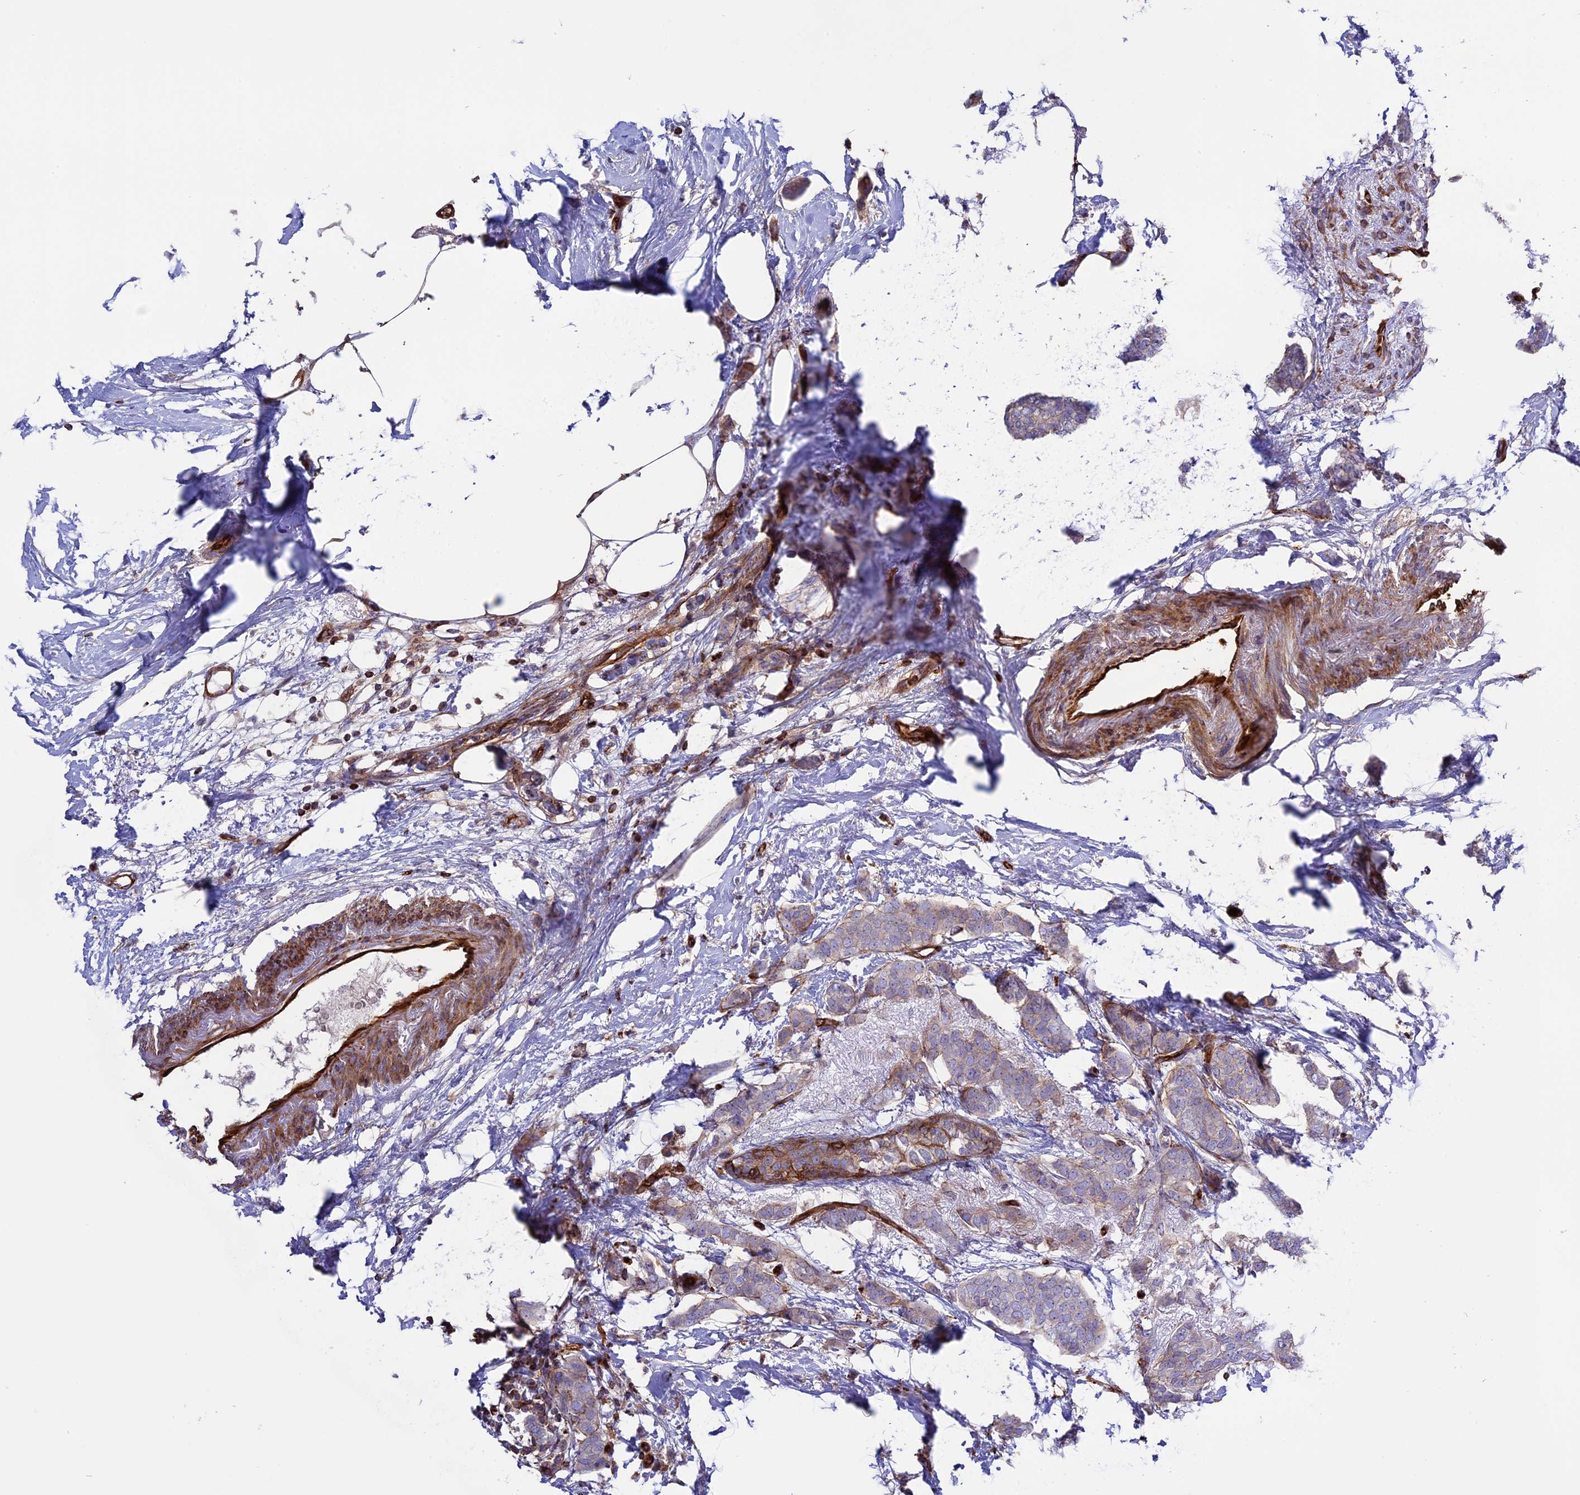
{"staining": {"intensity": "weak", "quantity": "<25%", "location": "cytoplasmic/membranous"}, "tissue": "breast cancer", "cell_type": "Tumor cells", "image_type": "cancer", "snomed": [{"axis": "morphology", "description": "Duct carcinoma"}, {"axis": "topography", "description": "Breast"}], "caption": "Immunohistochemistry image of neoplastic tissue: human breast invasive ductal carcinoma stained with DAB demonstrates no significant protein staining in tumor cells.", "gene": "CD99L2", "patient": {"sex": "female", "age": 72}}